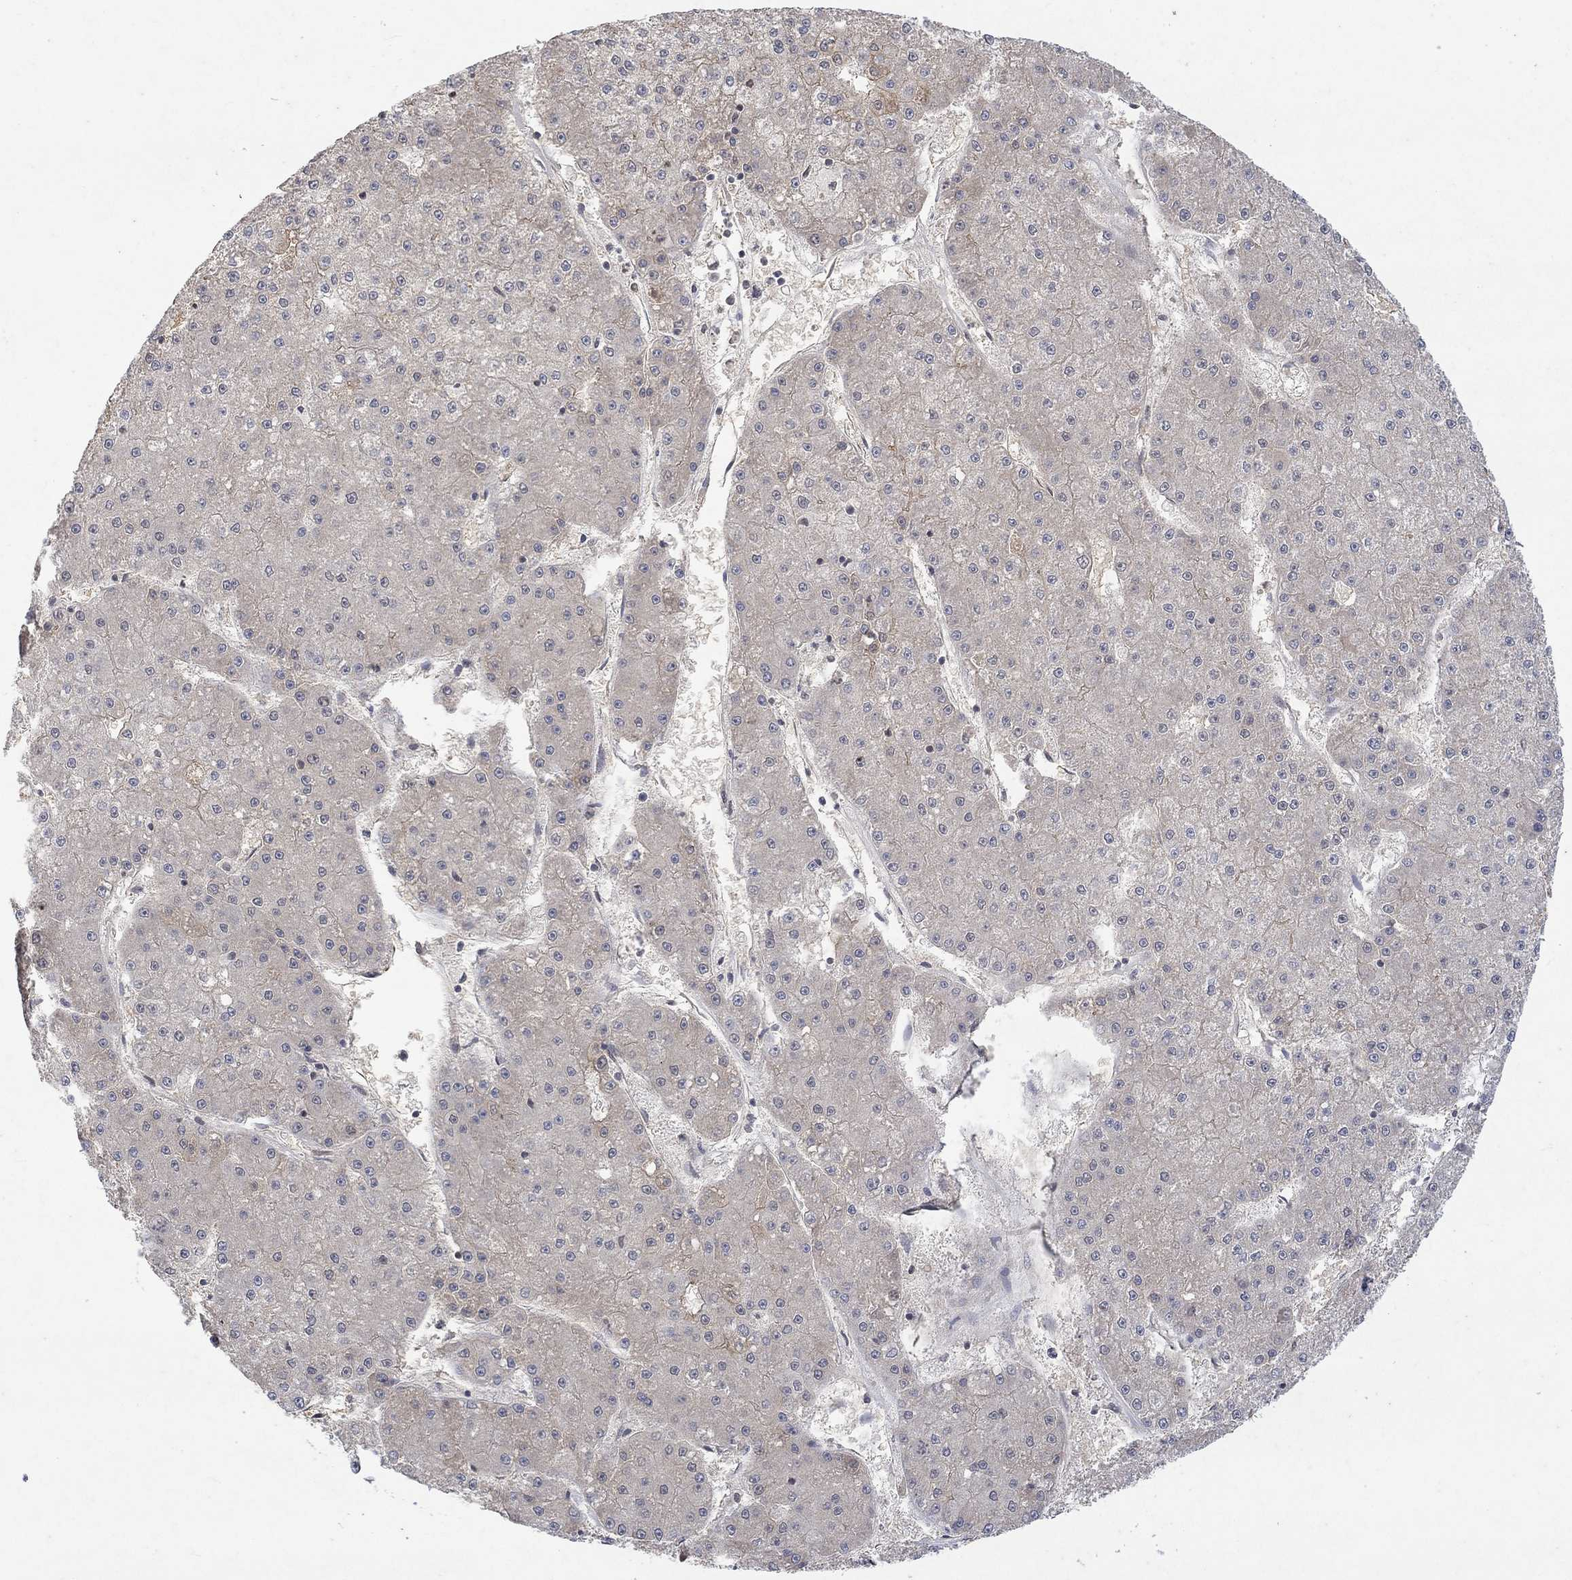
{"staining": {"intensity": "negative", "quantity": "none", "location": "none"}, "tissue": "liver cancer", "cell_type": "Tumor cells", "image_type": "cancer", "snomed": [{"axis": "morphology", "description": "Carcinoma, Hepatocellular, NOS"}, {"axis": "topography", "description": "Liver"}], "caption": "DAB immunohistochemical staining of hepatocellular carcinoma (liver) displays no significant positivity in tumor cells.", "gene": "GRIN2D", "patient": {"sex": "male", "age": 73}}